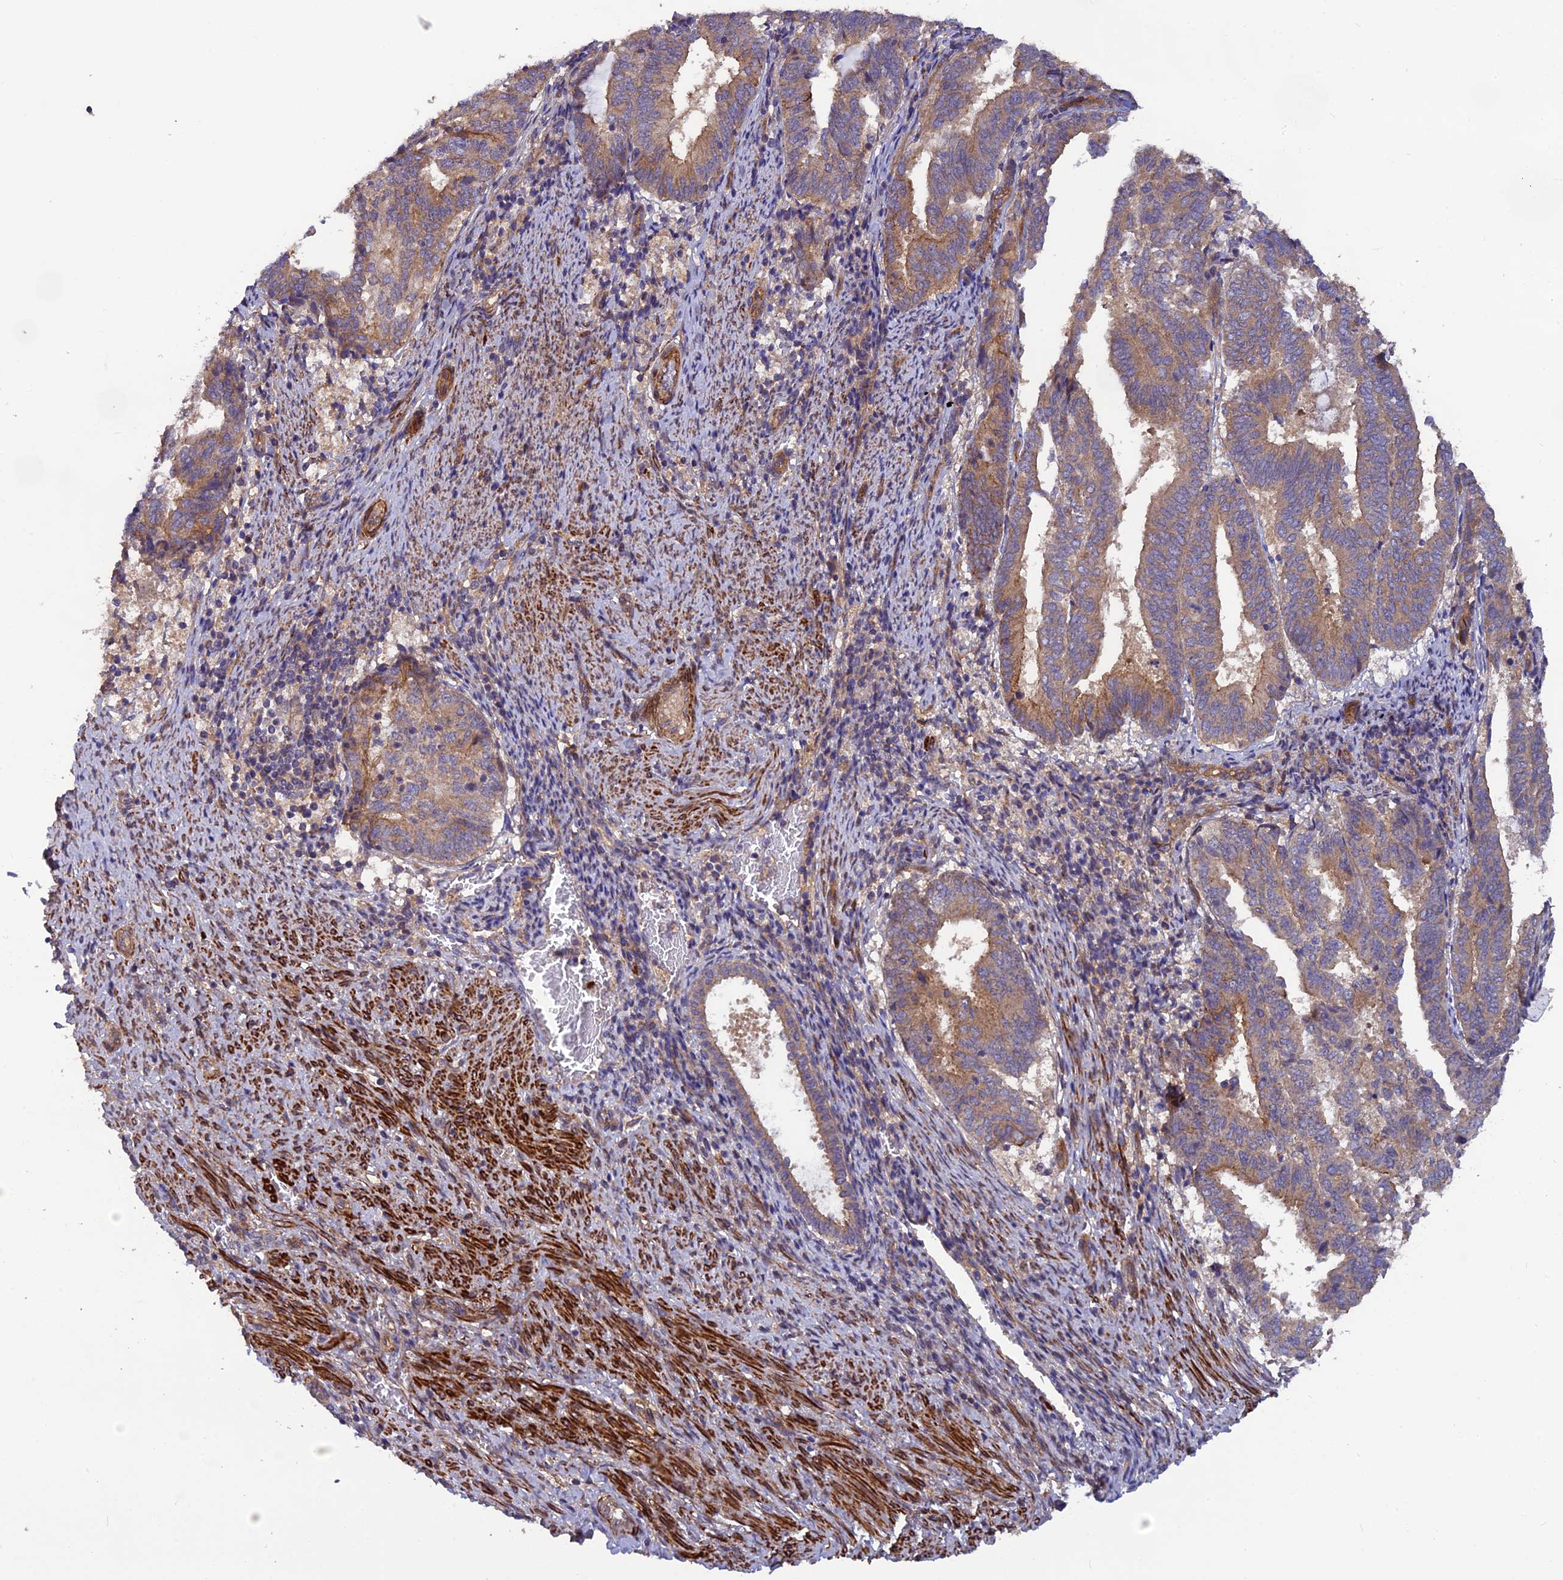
{"staining": {"intensity": "moderate", "quantity": ">75%", "location": "cytoplasmic/membranous"}, "tissue": "endometrial cancer", "cell_type": "Tumor cells", "image_type": "cancer", "snomed": [{"axis": "morphology", "description": "Adenocarcinoma, NOS"}, {"axis": "topography", "description": "Endometrium"}], "caption": "Immunohistochemistry (IHC) histopathology image of neoplastic tissue: endometrial adenocarcinoma stained using IHC demonstrates medium levels of moderate protein expression localized specifically in the cytoplasmic/membranous of tumor cells, appearing as a cytoplasmic/membranous brown color.", "gene": "ADAMTS15", "patient": {"sex": "female", "age": 80}}